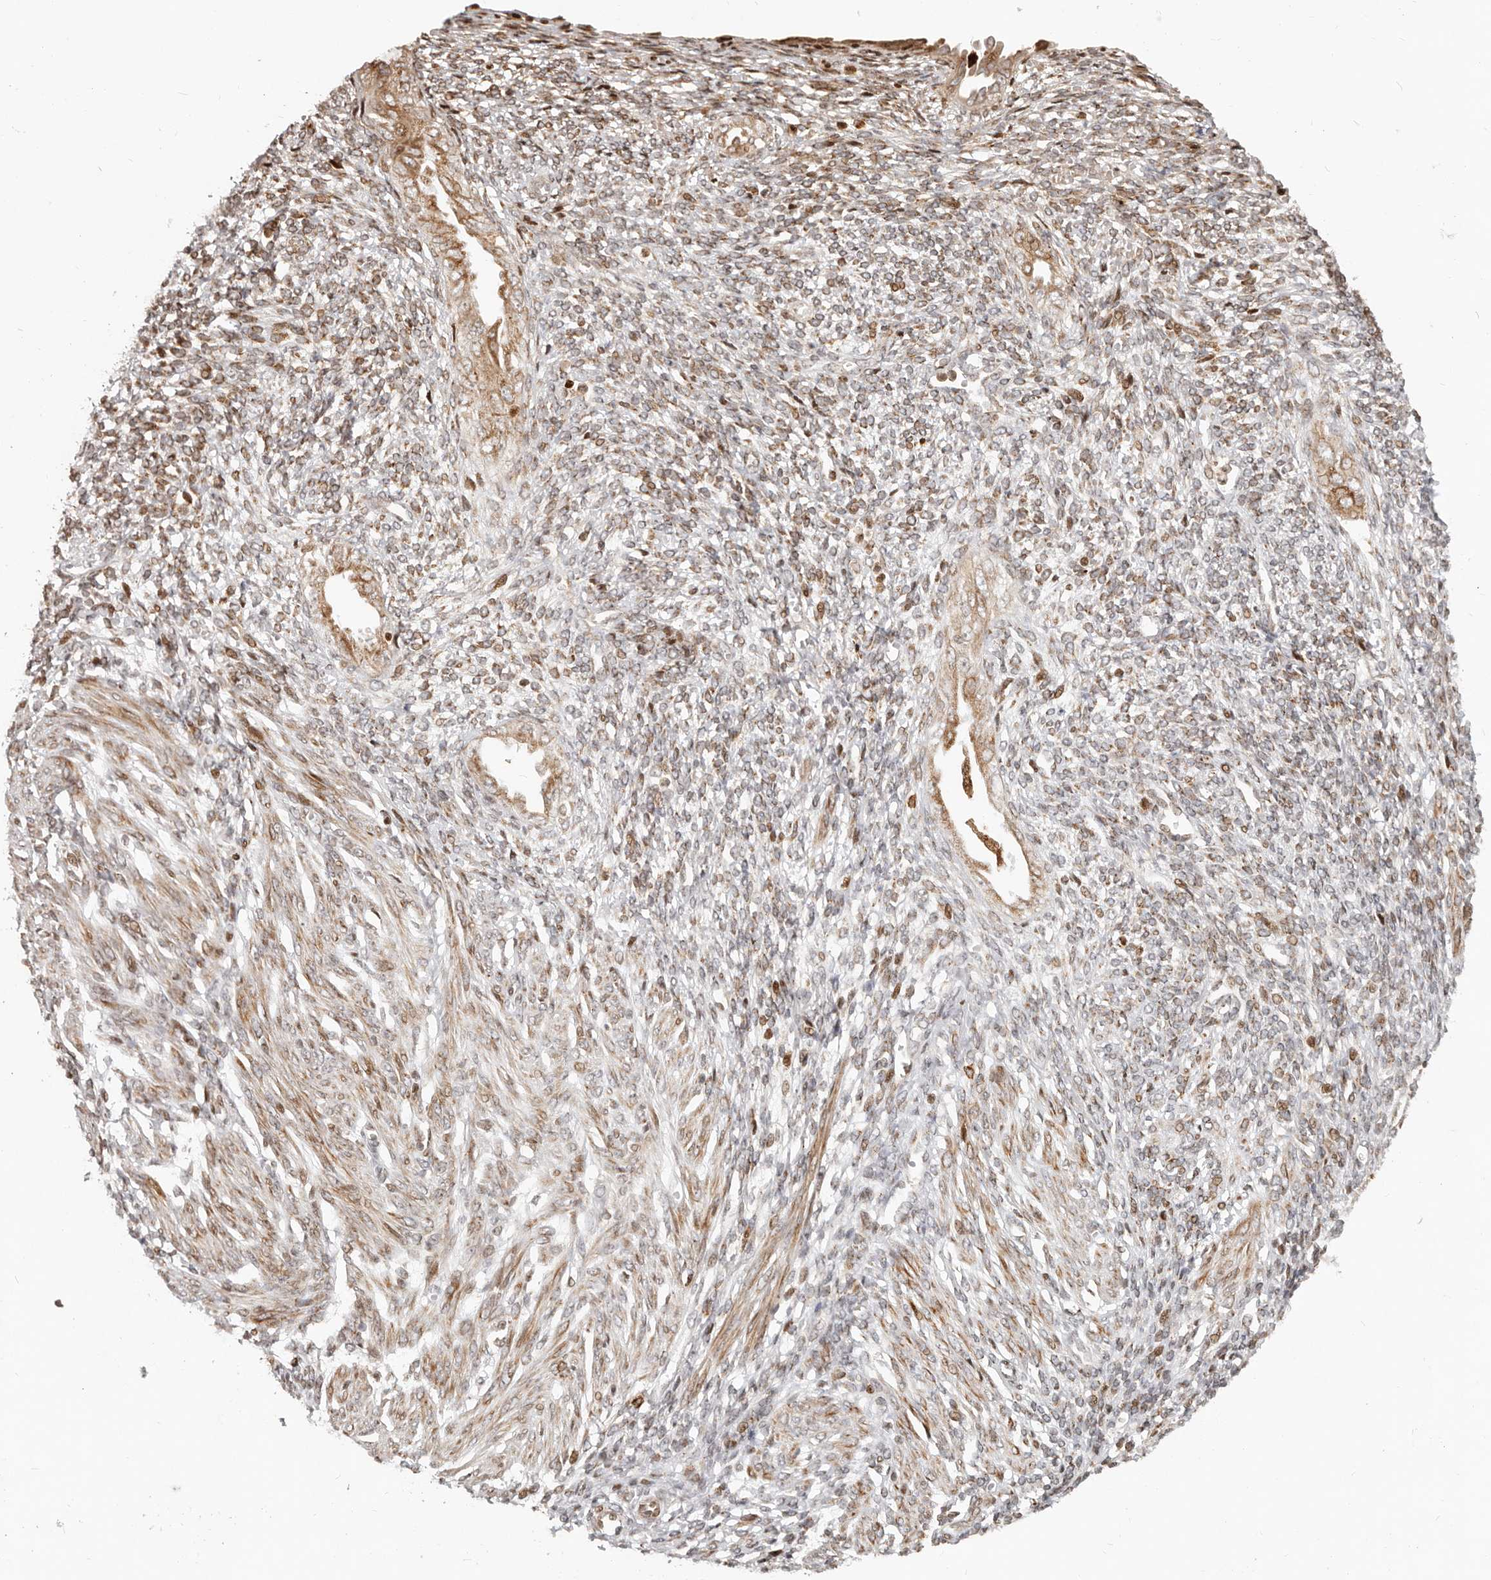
{"staining": {"intensity": "moderate", "quantity": ">75%", "location": "cytoplasmic/membranous,nuclear"}, "tissue": "endometrium", "cell_type": "Cells in endometrial stroma", "image_type": "normal", "snomed": [{"axis": "morphology", "description": "Normal tissue, NOS"}, {"axis": "topography", "description": "Endometrium"}], "caption": "A micrograph of human endometrium stained for a protein demonstrates moderate cytoplasmic/membranous,nuclear brown staining in cells in endometrial stroma.", "gene": "TRIM4", "patient": {"sex": "female", "age": 66}}